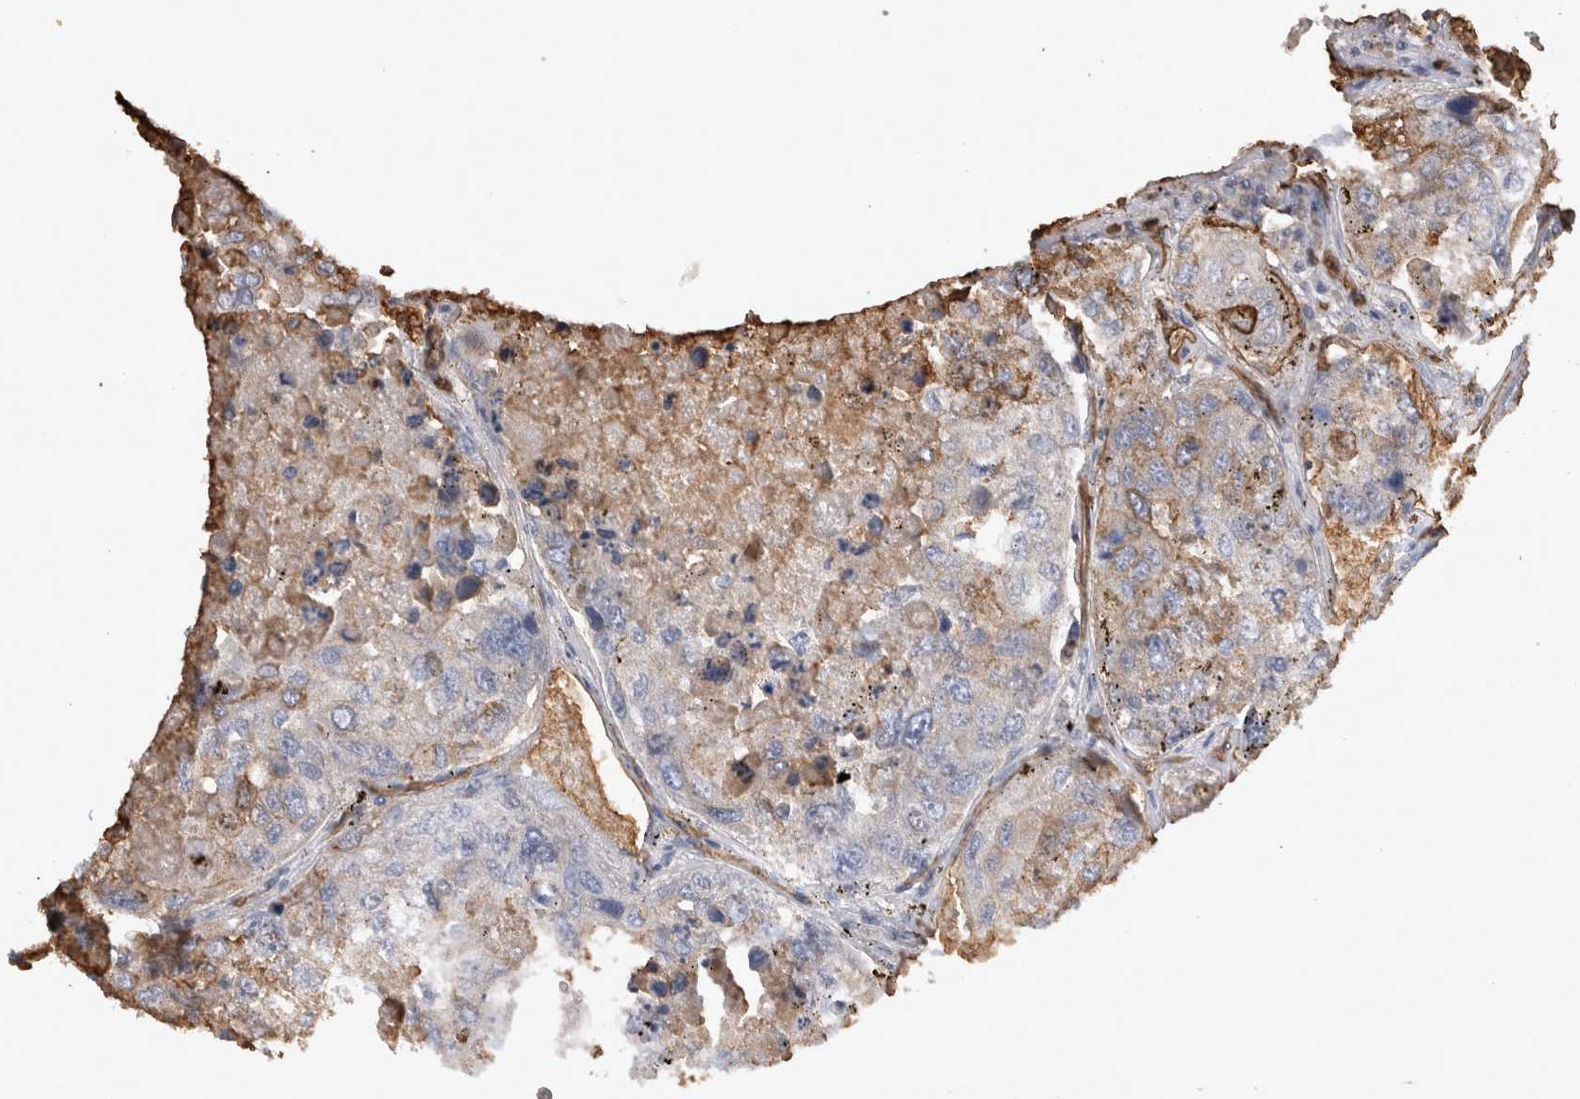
{"staining": {"intensity": "weak", "quantity": "<25%", "location": "cytoplasmic/membranous"}, "tissue": "urothelial cancer", "cell_type": "Tumor cells", "image_type": "cancer", "snomed": [{"axis": "morphology", "description": "Urothelial carcinoma, High grade"}, {"axis": "topography", "description": "Lymph node"}, {"axis": "topography", "description": "Urinary bladder"}], "caption": "The image exhibits no staining of tumor cells in urothelial cancer. Nuclei are stained in blue.", "gene": "IL17RC", "patient": {"sex": "male", "age": 51}}